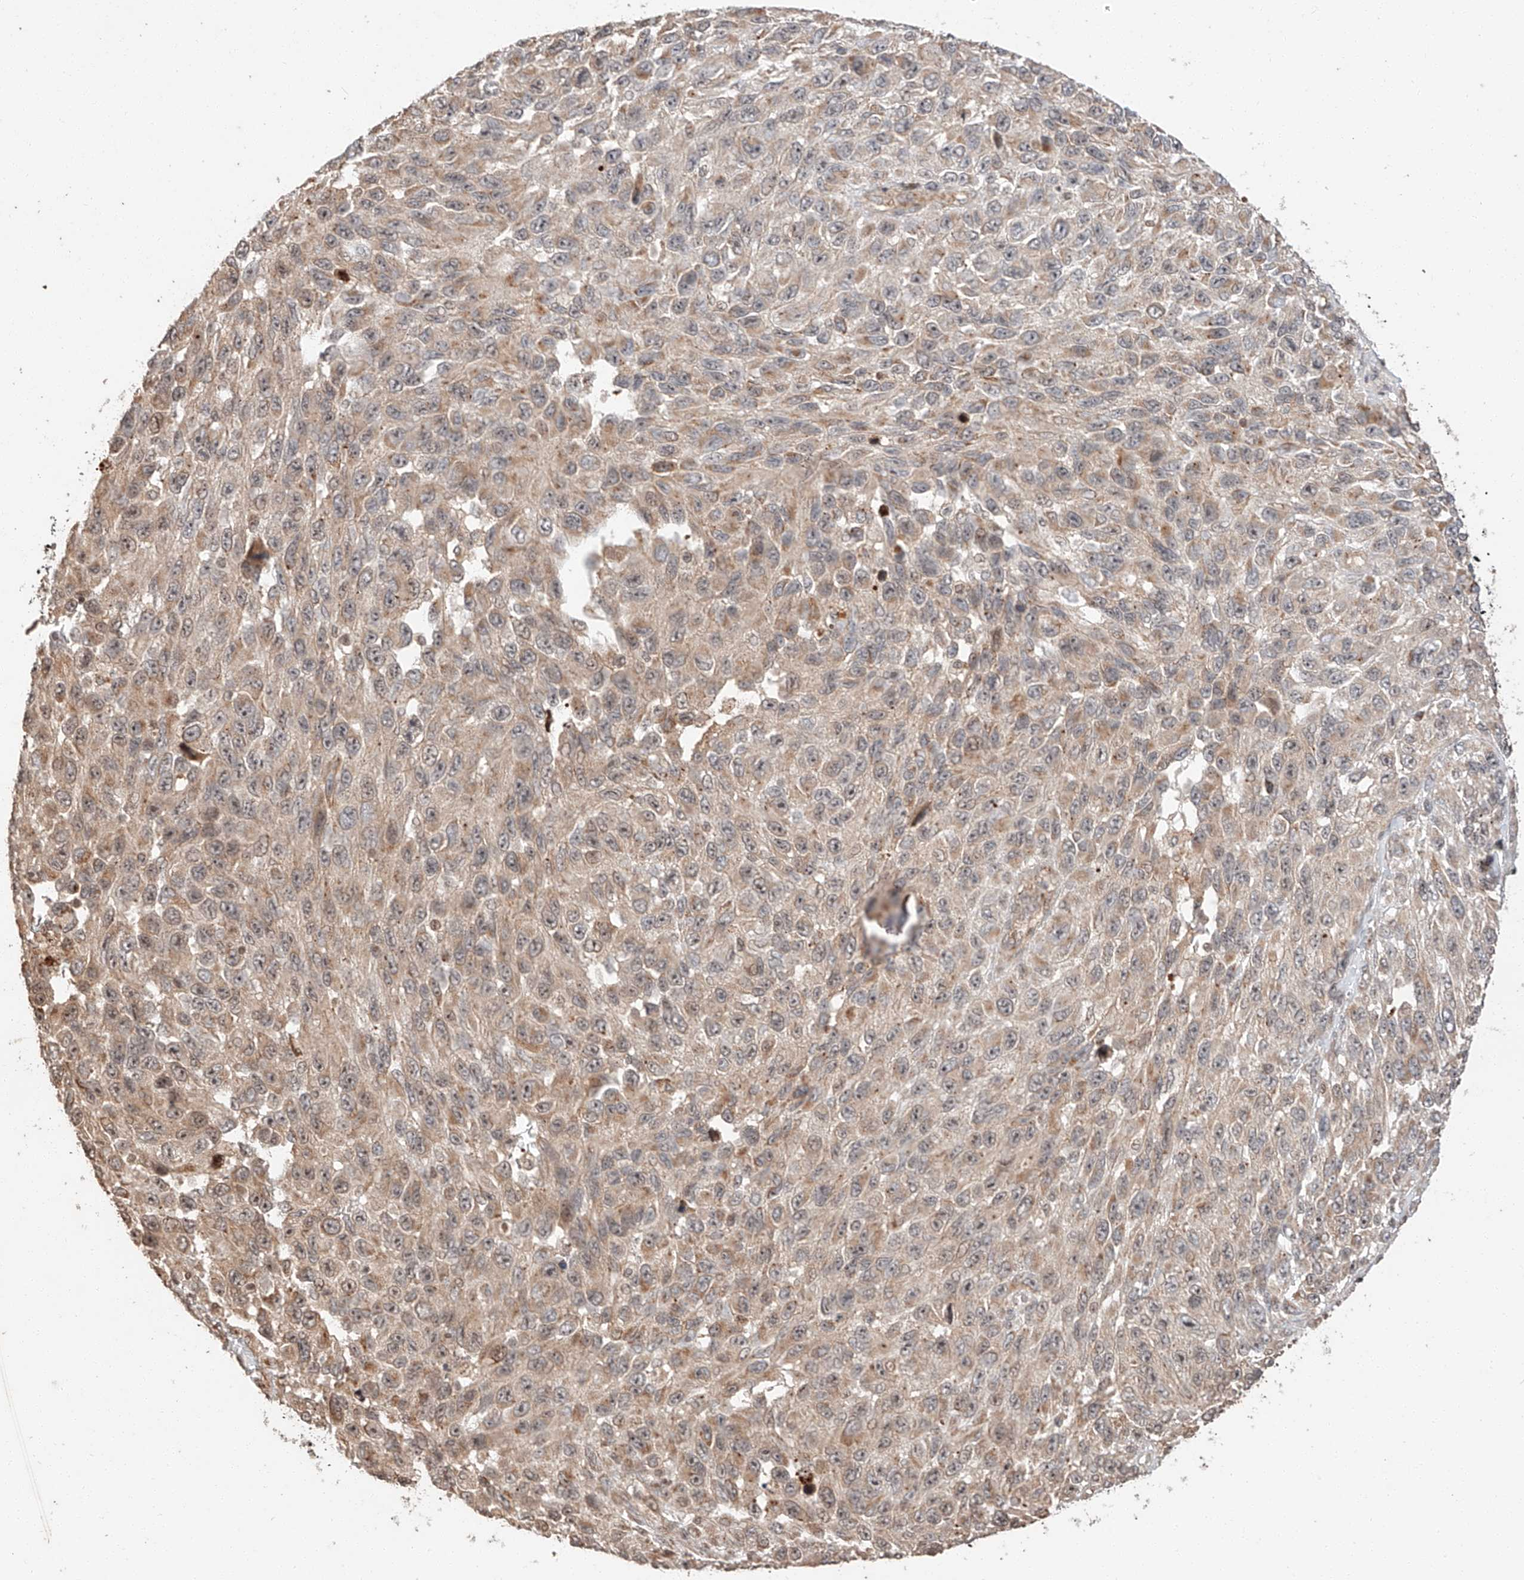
{"staining": {"intensity": "moderate", "quantity": "<25%", "location": "cytoplasmic/membranous,nuclear"}, "tissue": "melanoma", "cell_type": "Tumor cells", "image_type": "cancer", "snomed": [{"axis": "morphology", "description": "Malignant melanoma, NOS"}, {"axis": "topography", "description": "Skin"}], "caption": "A brown stain shows moderate cytoplasmic/membranous and nuclear staining of a protein in malignant melanoma tumor cells.", "gene": "ARHGAP33", "patient": {"sex": "female", "age": 96}}